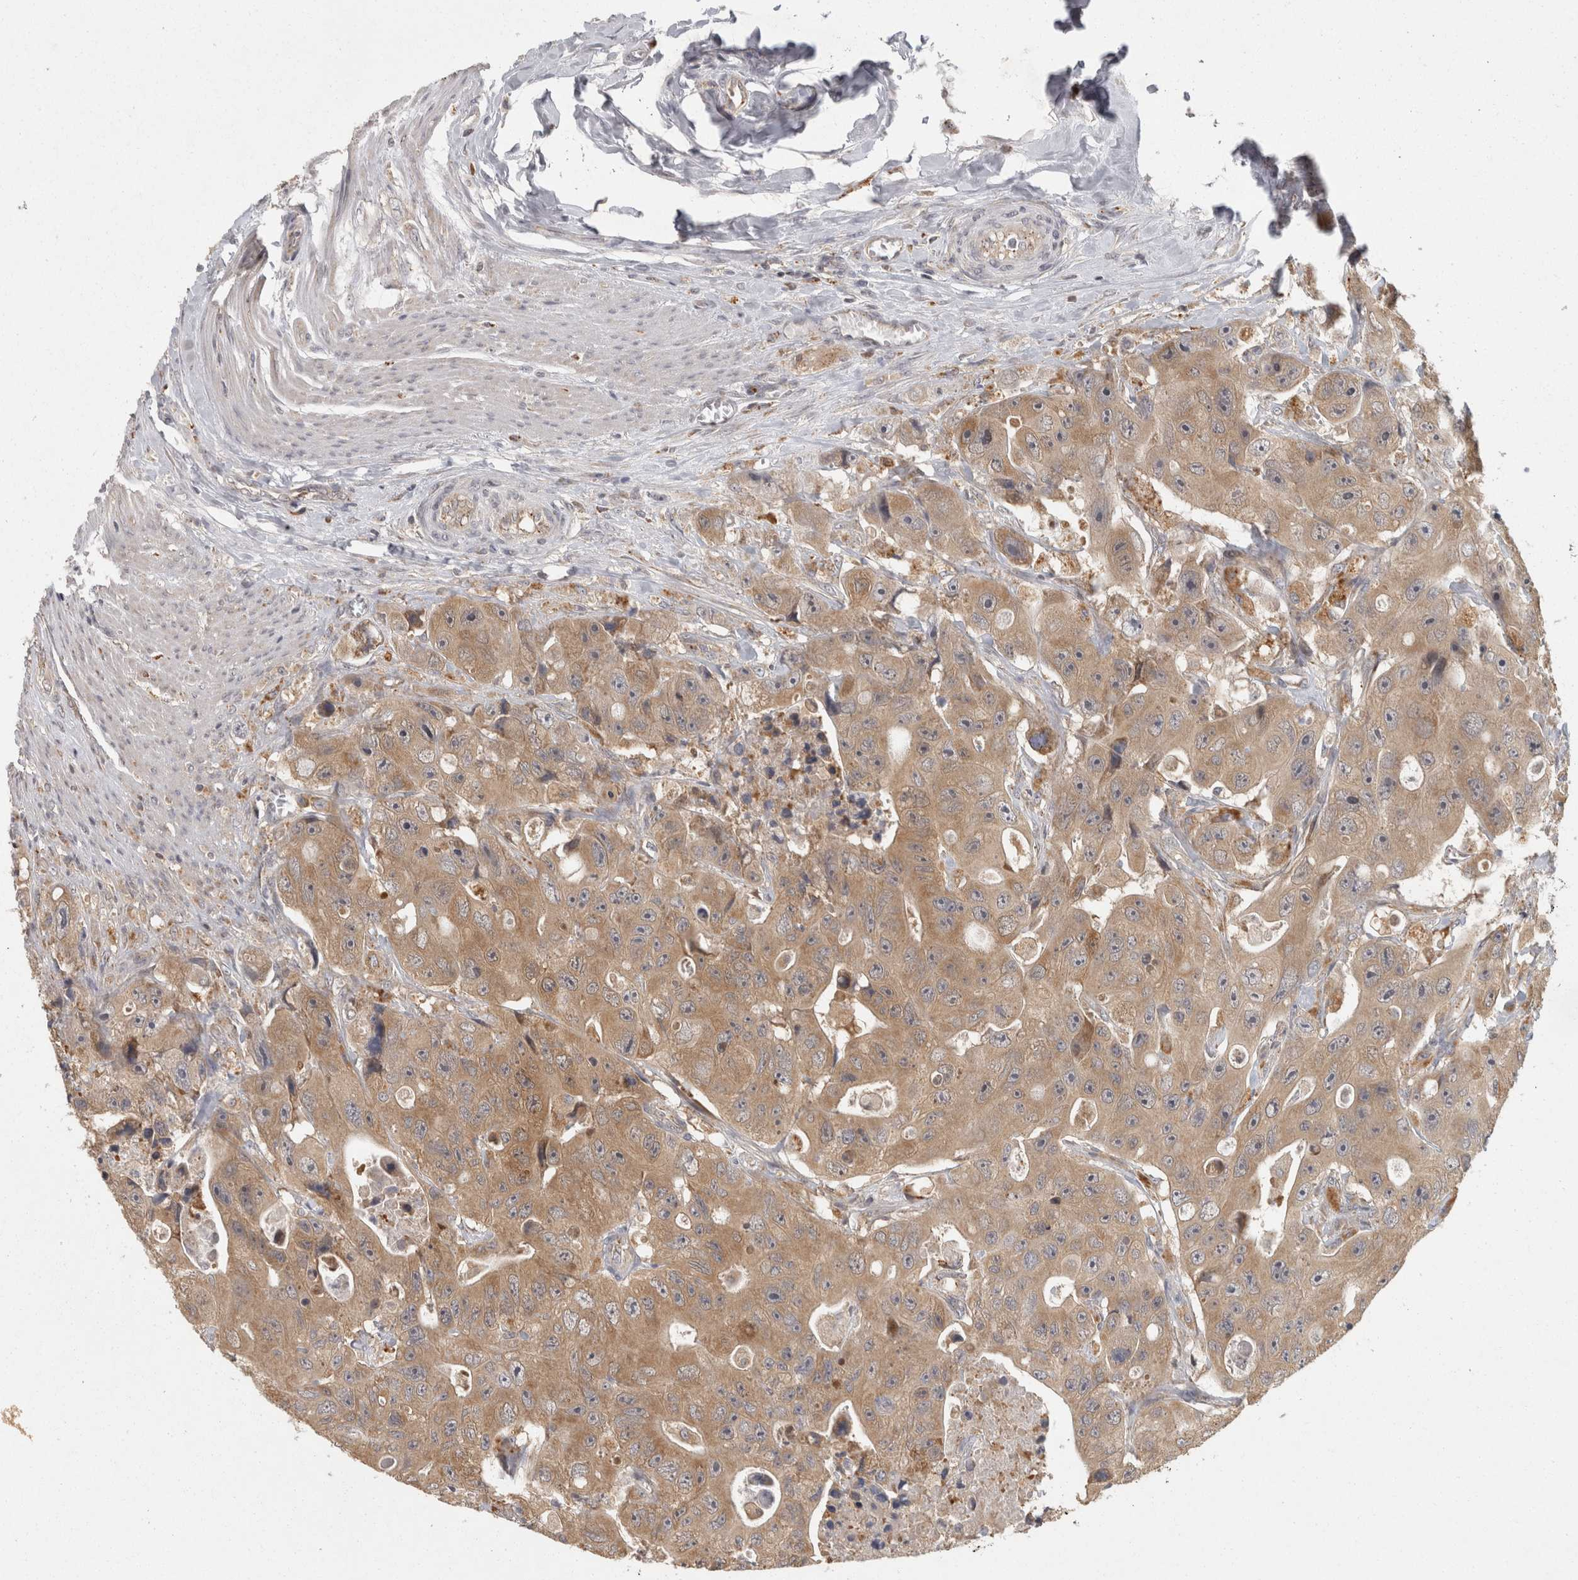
{"staining": {"intensity": "moderate", "quantity": ">75%", "location": "cytoplasmic/membranous"}, "tissue": "colorectal cancer", "cell_type": "Tumor cells", "image_type": "cancer", "snomed": [{"axis": "morphology", "description": "Adenocarcinoma, NOS"}, {"axis": "topography", "description": "Colon"}], "caption": "Adenocarcinoma (colorectal) stained with DAB IHC demonstrates medium levels of moderate cytoplasmic/membranous staining in about >75% of tumor cells.", "gene": "ACAT2", "patient": {"sex": "female", "age": 46}}